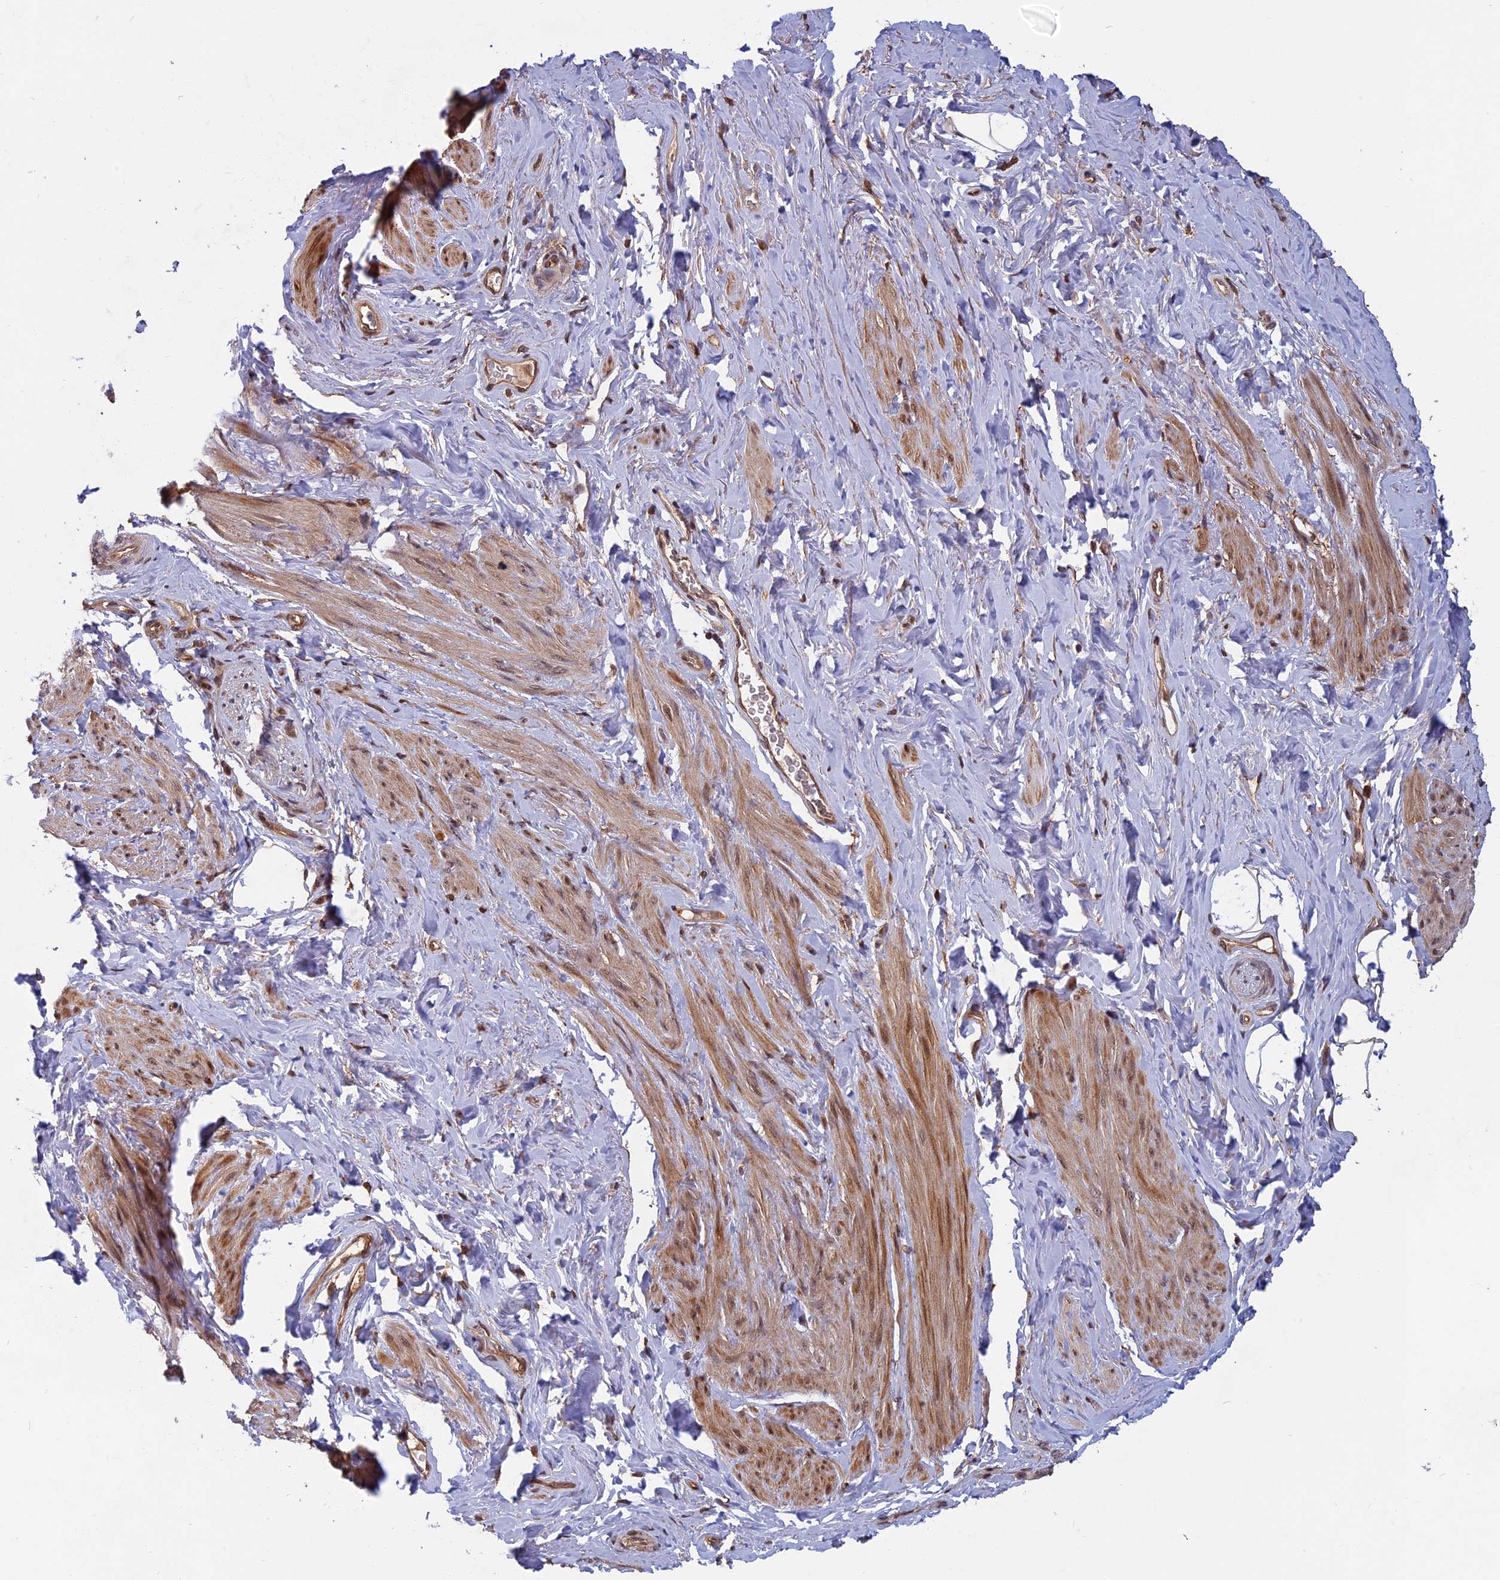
{"staining": {"intensity": "moderate", "quantity": "25%-75%", "location": "cytoplasmic/membranous"}, "tissue": "smooth muscle", "cell_type": "Smooth muscle cells", "image_type": "normal", "snomed": [{"axis": "morphology", "description": "Normal tissue, NOS"}, {"axis": "topography", "description": "Smooth muscle"}, {"axis": "topography", "description": "Peripheral nerve tissue"}], "caption": "Moderate cytoplasmic/membranous protein positivity is present in approximately 25%-75% of smooth muscle cells in smooth muscle. Using DAB (3,3'-diaminobenzidine) (brown) and hematoxylin (blue) stains, captured at high magnification using brightfield microscopy.", "gene": "SPG11", "patient": {"sex": "male", "age": 69}}